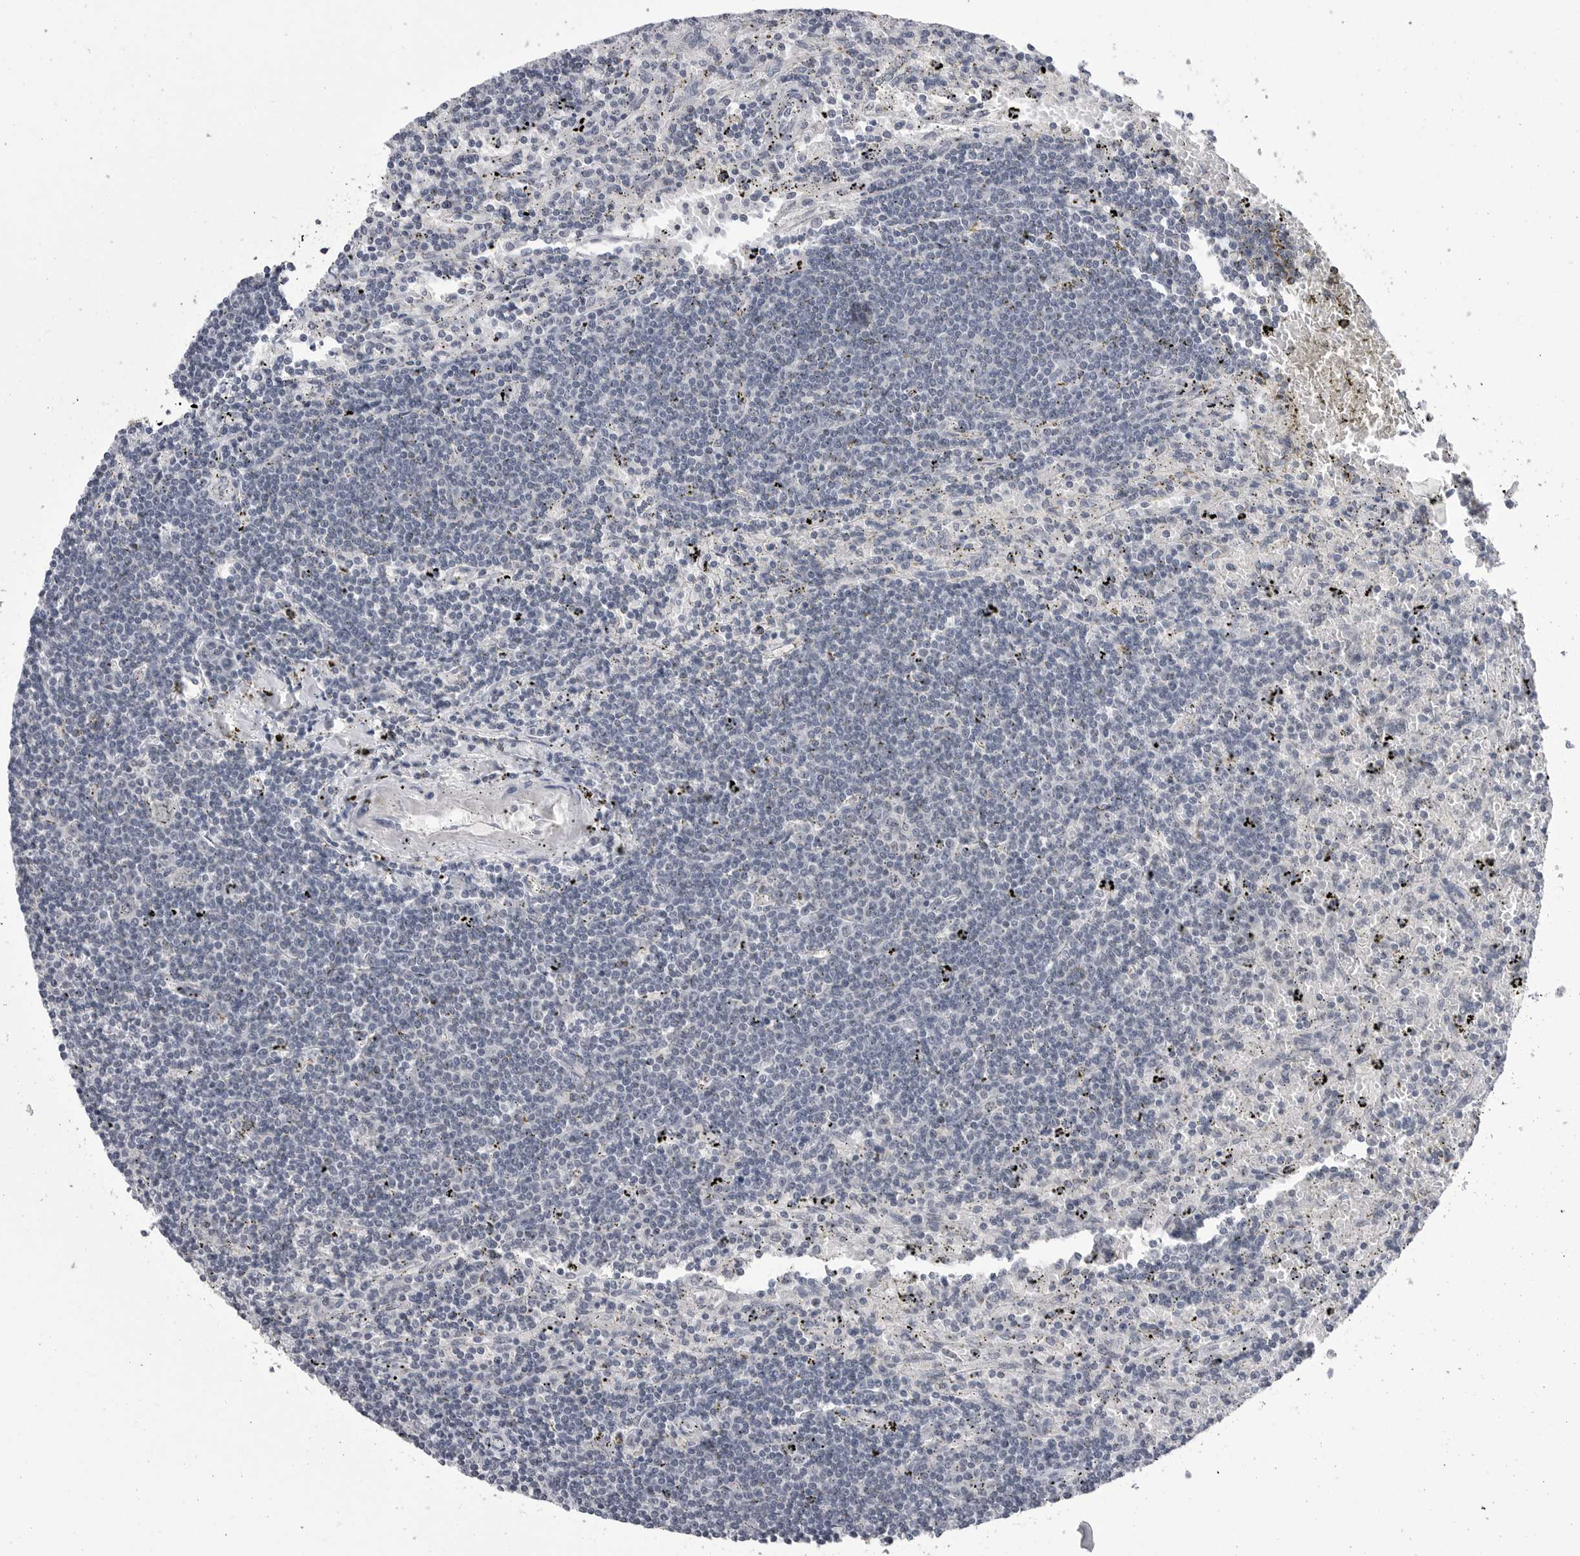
{"staining": {"intensity": "negative", "quantity": "none", "location": "none"}, "tissue": "lymphoma", "cell_type": "Tumor cells", "image_type": "cancer", "snomed": [{"axis": "morphology", "description": "Malignant lymphoma, non-Hodgkin's type, Low grade"}, {"axis": "topography", "description": "Spleen"}], "caption": "DAB (3,3'-diaminobenzidine) immunohistochemical staining of low-grade malignant lymphoma, non-Hodgkin's type shows no significant positivity in tumor cells. (Stains: DAB (3,3'-diaminobenzidine) immunohistochemistry with hematoxylin counter stain, Microscopy: brightfield microscopy at high magnification).", "gene": "DLG2", "patient": {"sex": "male", "age": 76}}